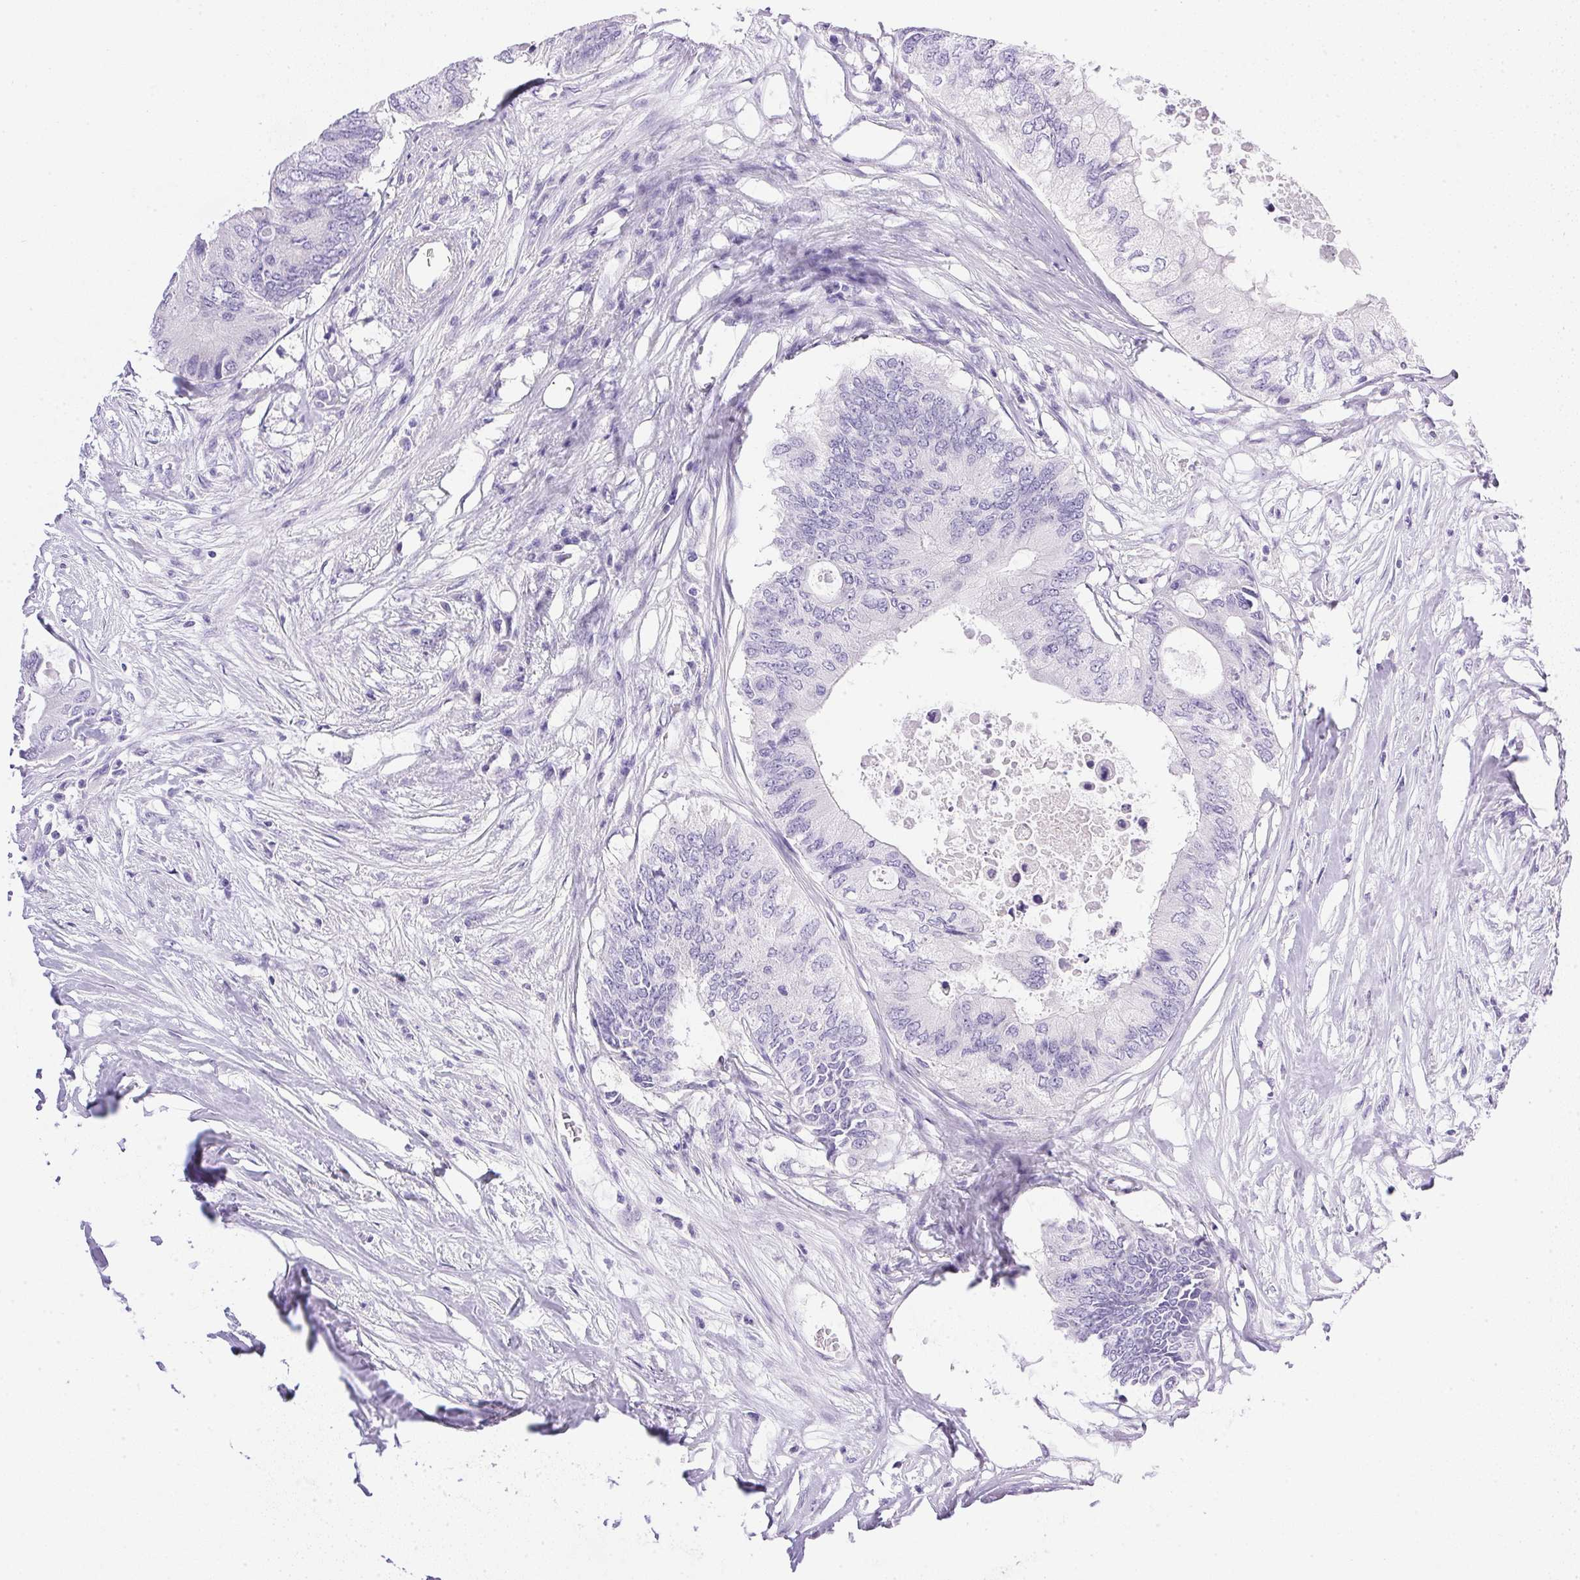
{"staining": {"intensity": "negative", "quantity": "none", "location": "none"}, "tissue": "colorectal cancer", "cell_type": "Tumor cells", "image_type": "cancer", "snomed": [{"axis": "morphology", "description": "Adenocarcinoma, NOS"}, {"axis": "topography", "description": "Colon"}], "caption": "Immunohistochemistry (IHC) micrograph of colorectal cancer (adenocarcinoma) stained for a protein (brown), which exhibits no positivity in tumor cells.", "gene": "ATP6V0A4", "patient": {"sex": "male", "age": 71}}